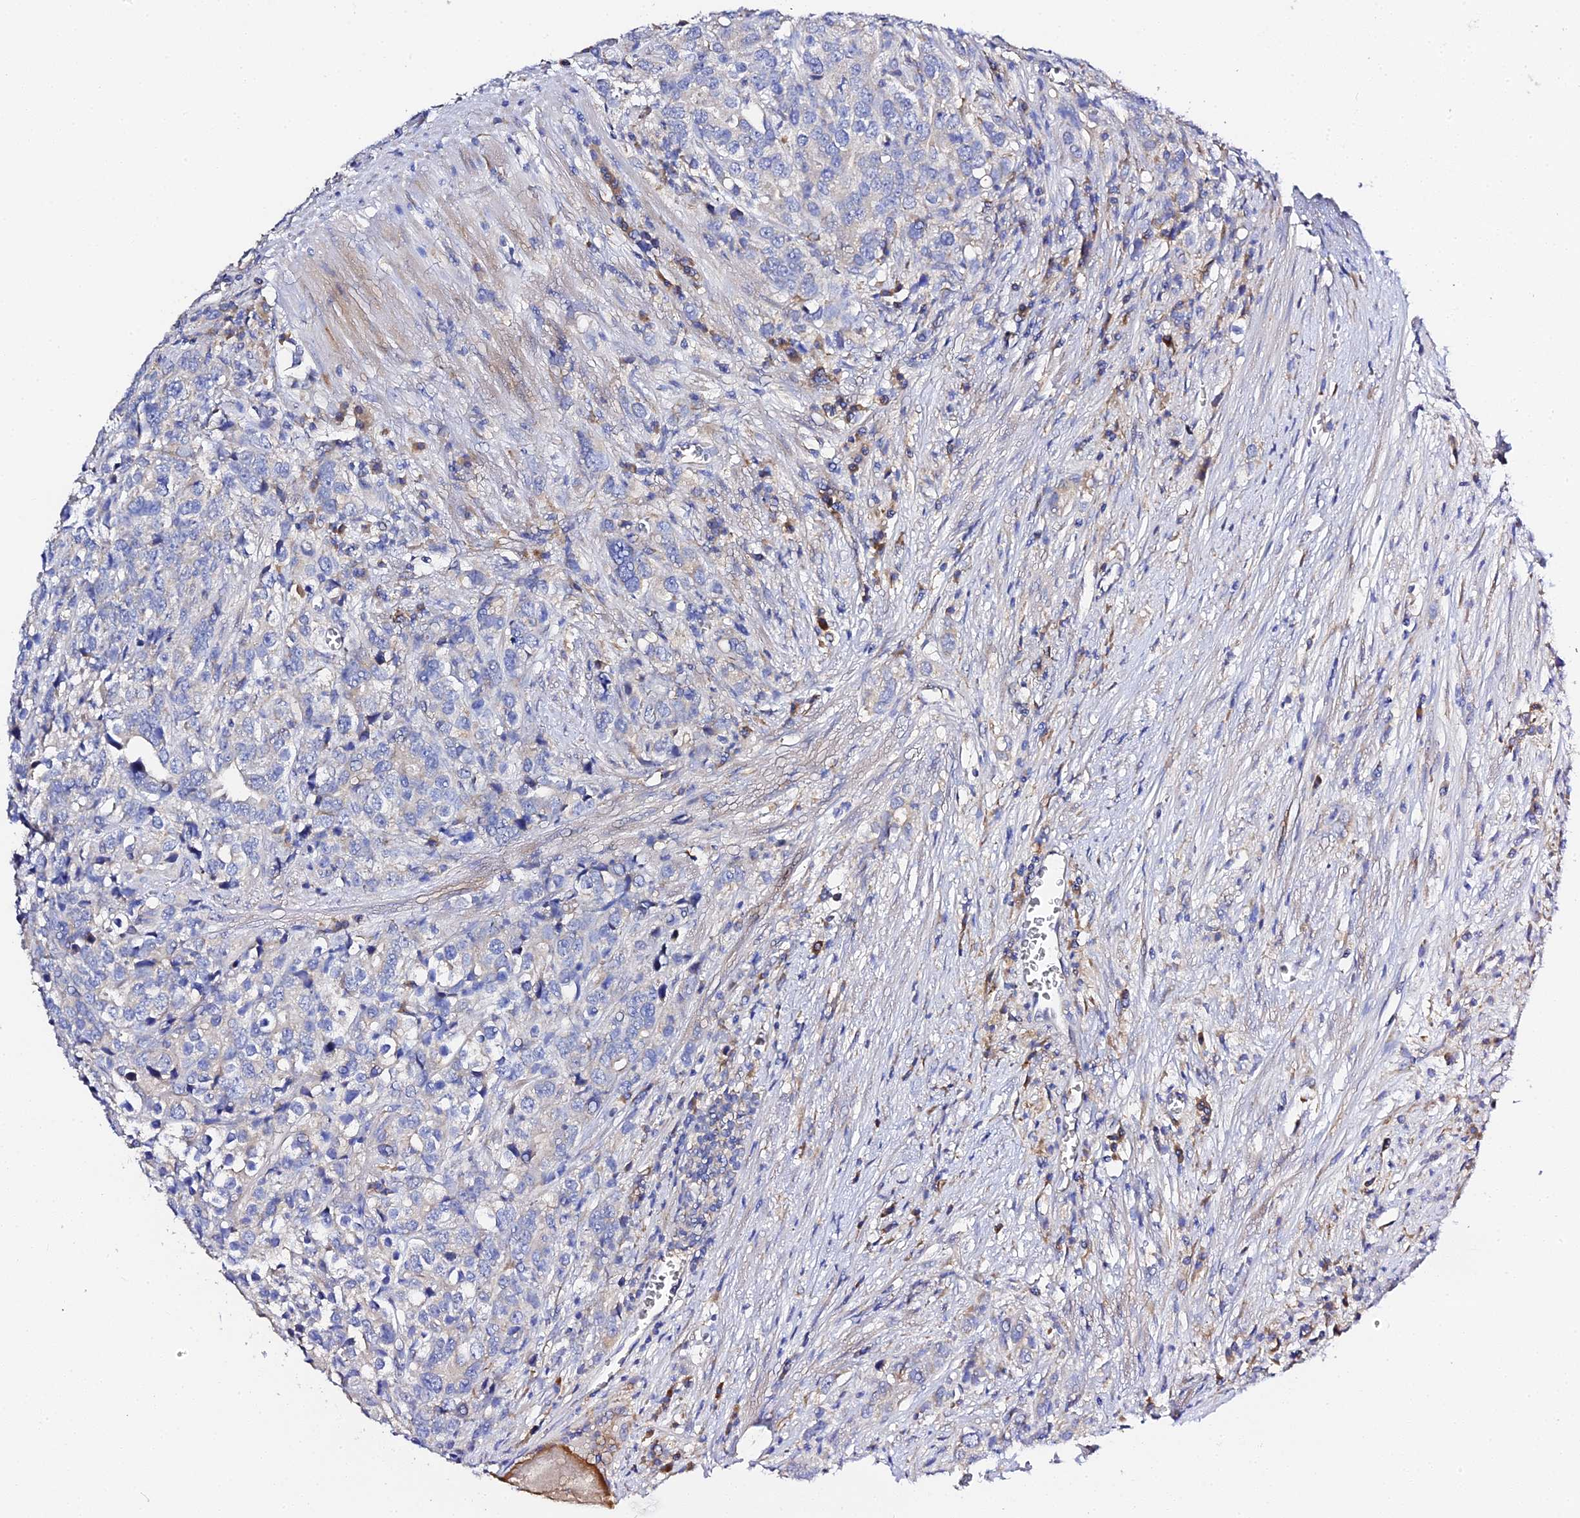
{"staining": {"intensity": "negative", "quantity": "none", "location": "none"}, "tissue": "prostate cancer", "cell_type": "Tumor cells", "image_type": "cancer", "snomed": [{"axis": "morphology", "description": "Adenocarcinoma, High grade"}, {"axis": "topography", "description": "Prostate"}], "caption": "High magnification brightfield microscopy of prostate adenocarcinoma (high-grade) stained with DAB (brown) and counterstained with hematoxylin (blue): tumor cells show no significant positivity.", "gene": "SCX", "patient": {"sex": "male", "age": 71}}